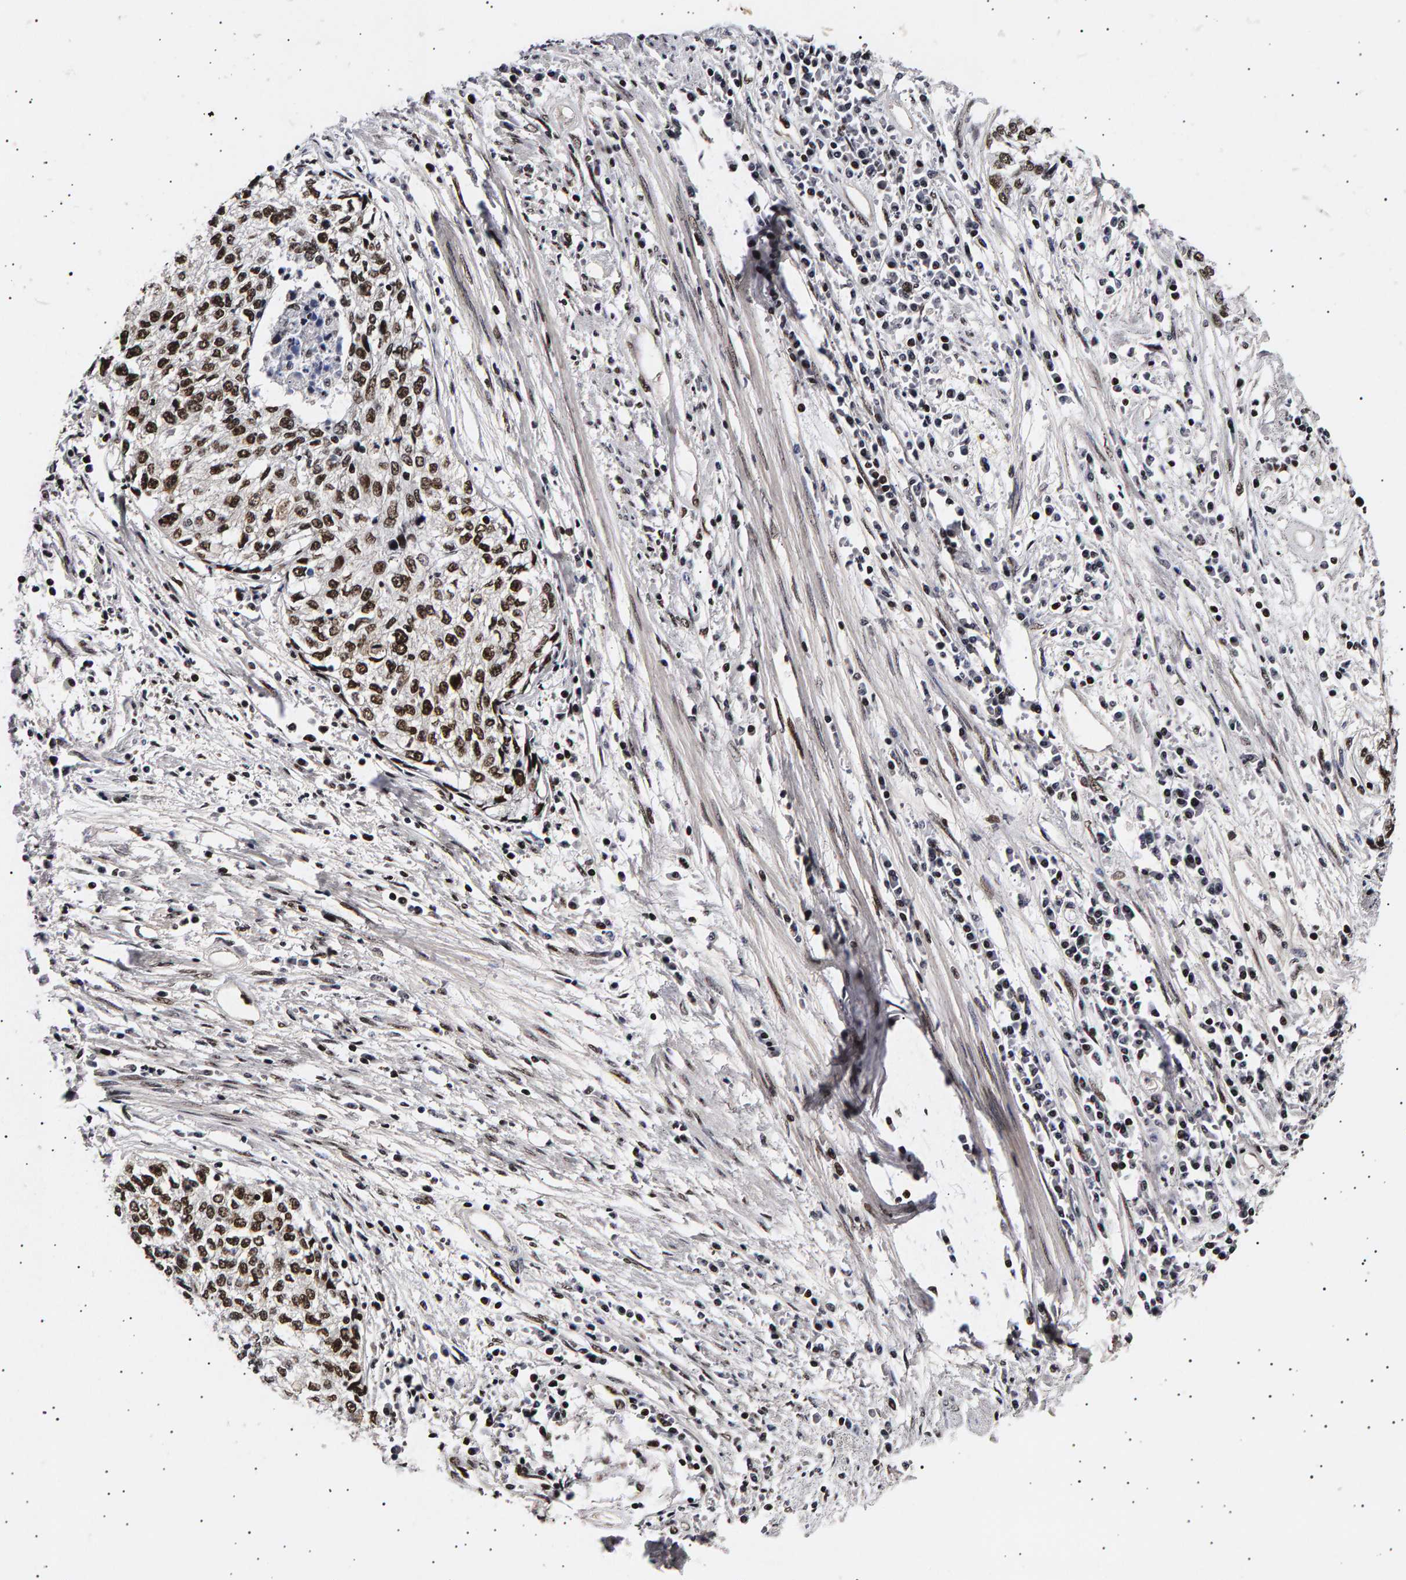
{"staining": {"intensity": "strong", "quantity": ">75%", "location": "nuclear"}, "tissue": "cervical cancer", "cell_type": "Tumor cells", "image_type": "cancer", "snomed": [{"axis": "morphology", "description": "Squamous cell carcinoma, NOS"}, {"axis": "topography", "description": "Cervix"}], "caption": "Protein expression analysis of cervical squamous cell carcinoma exhibits strong nuclear staining in about >75% of tumor cells.", "gene": "ANKRD40", "patient": {"sex": "female", "age": 57}}